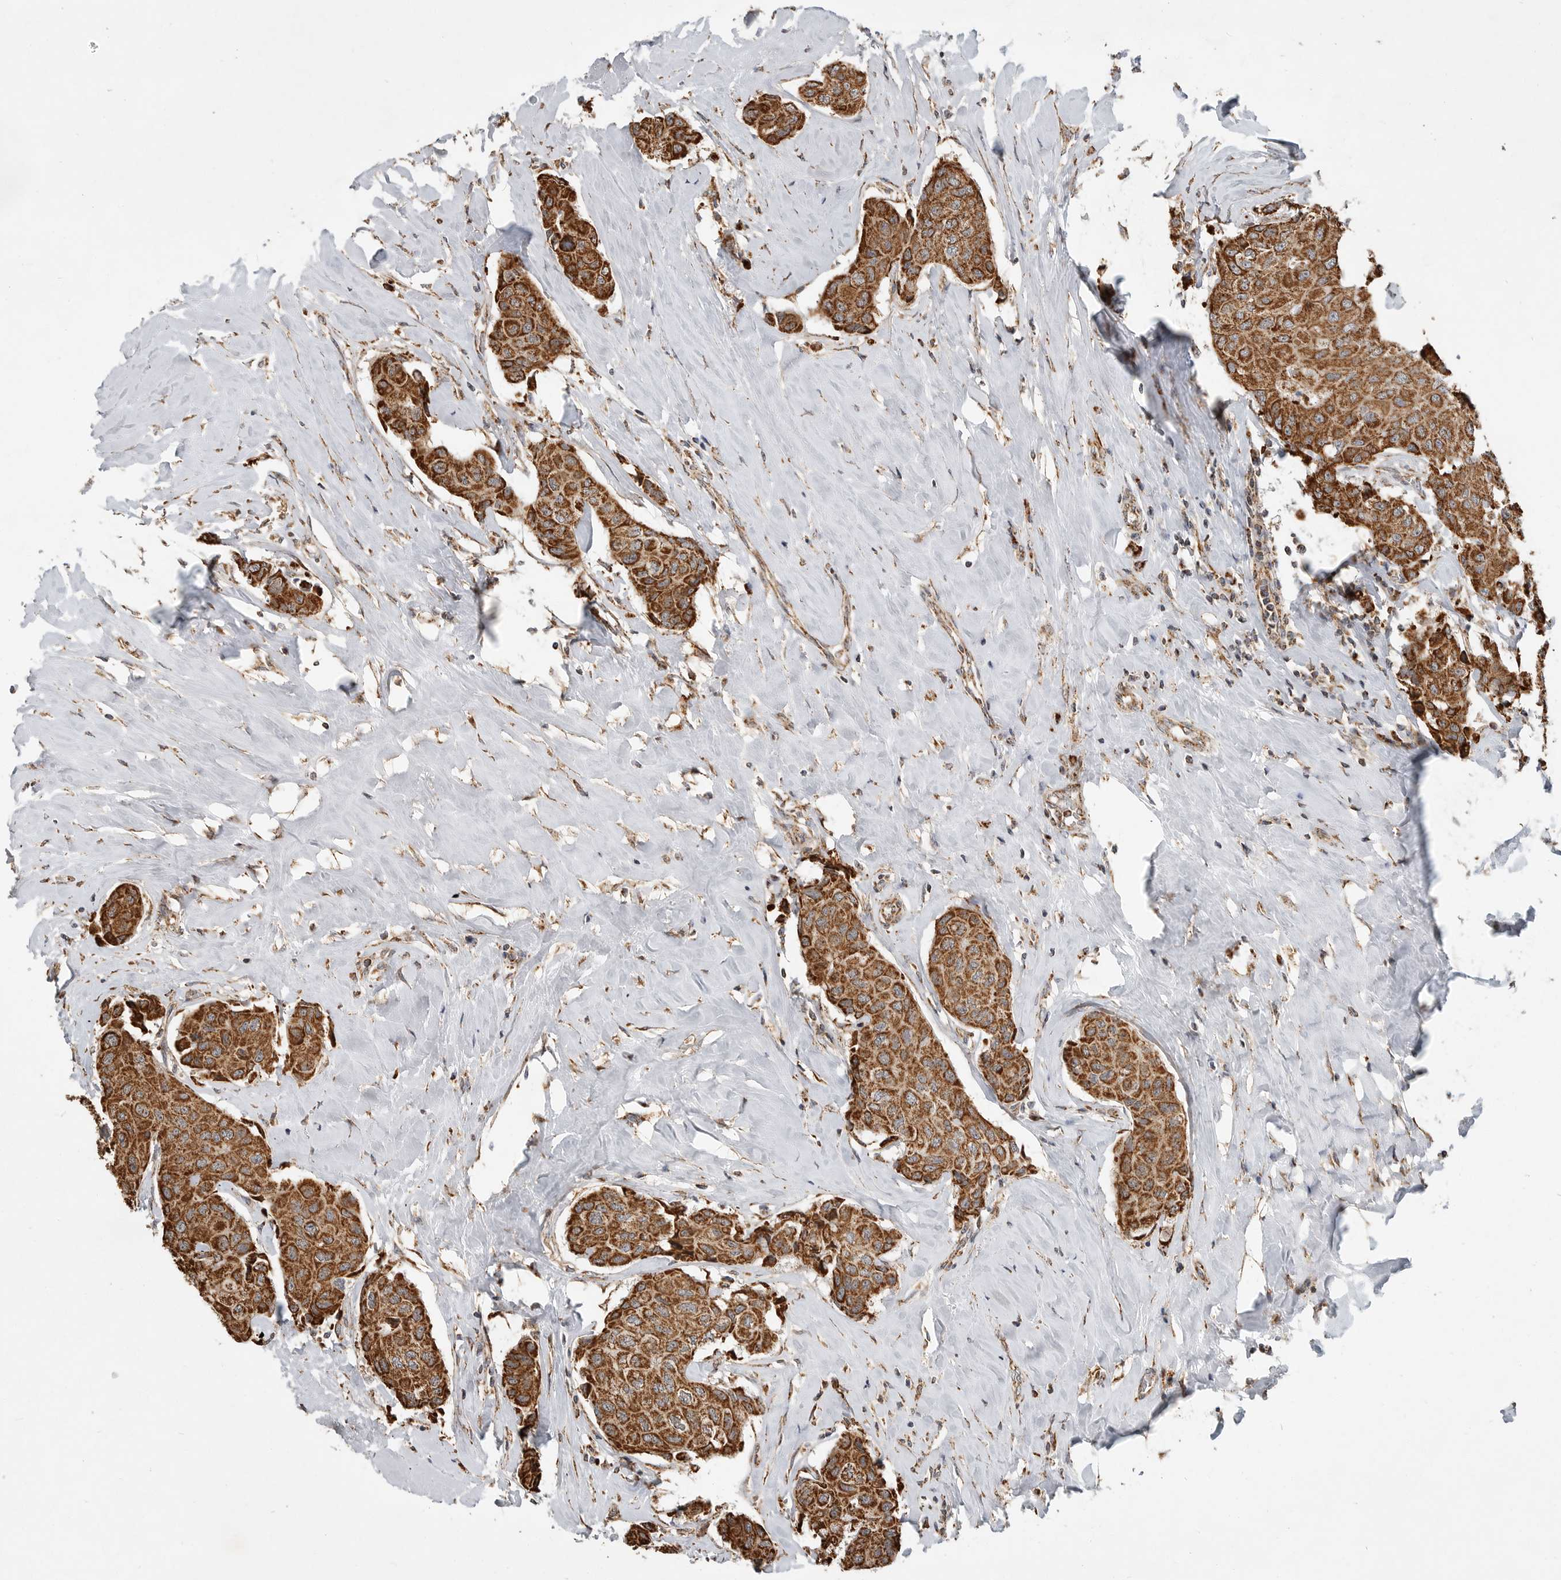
{"staining": {"intensity": "strong", "quantity": ">75%", "location": "cytoplasmic/membranous"}, "tissue": "breast cancer", "cell_type": "Tumor cells", "image_type": "cancer", "snomed": [{"axis": "morphology", "description": "Duct carcinoma"}, {"axis": "topography", "description": "Breast"}], "caption": "Approximately >75% of tumor cells in infiltrating ductal carcinoma (breast) exhibit strong cytoplasmic/membranous protein staining as visualized by brown immunohistochemical staining.", "gene": "GCNT2", "patient": {"sex": "female", "age": 80}}